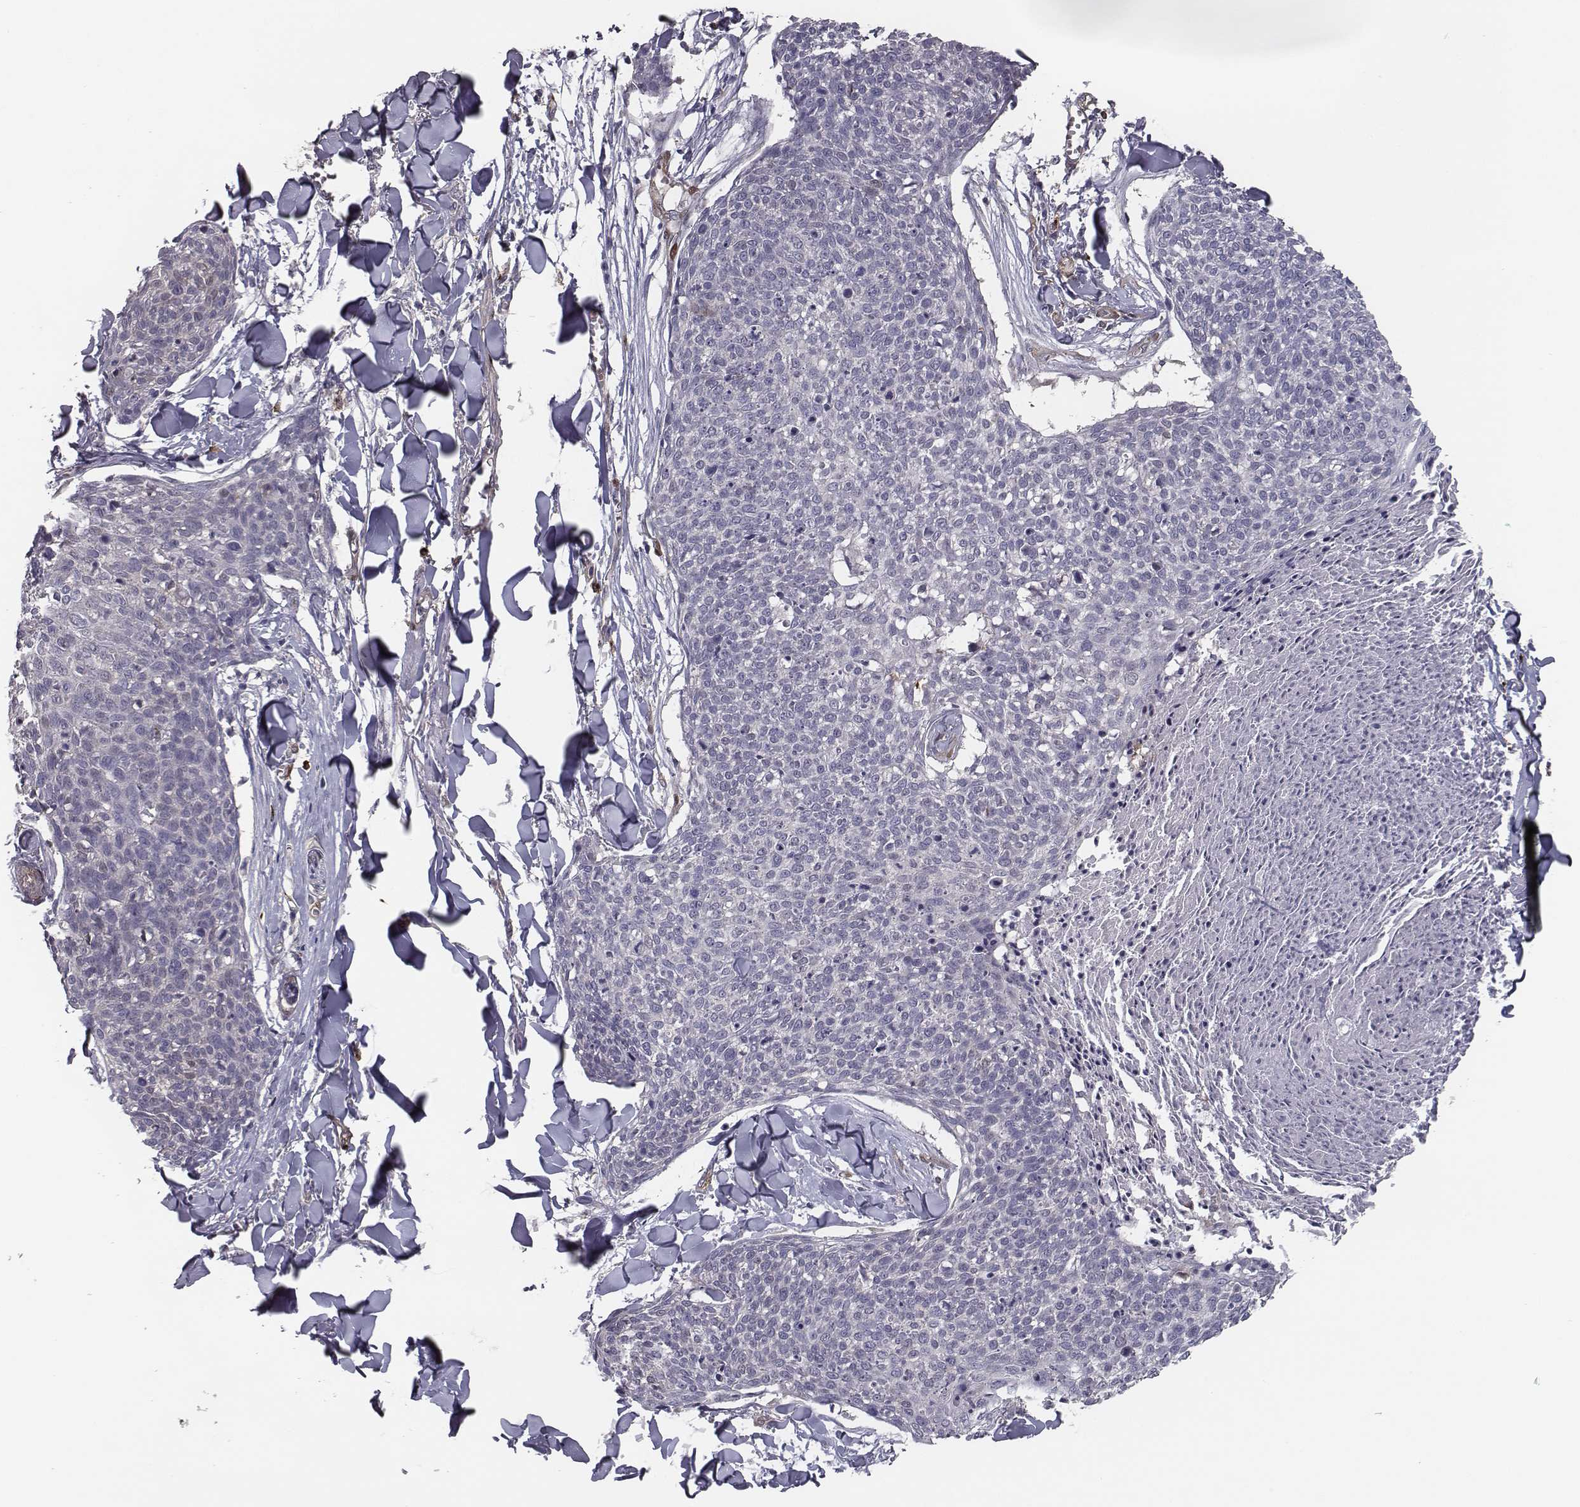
{"staining": {"intensity": "negative", "quantity": "none", "location": "none"}, "tissue": "skin cancer", "cell_type": "Tumor cells", "image_type": "cancer", "snomed": [{"axis": "morphology", "description": "Squamous cell carcinoma, NOS"}, {"axis": "topography", "description": "Skin"}, {"axis": "topography", "description": "Vulva"}], "caption": "Immunohistochemistry (IHC) photomicrograph of squamous cell carcinoma (skin) stained for a protein (brown), which displays no expression in tumor cells.", "gene": "ISYNA1", "patient": {"sex": "female", "age": 75}}